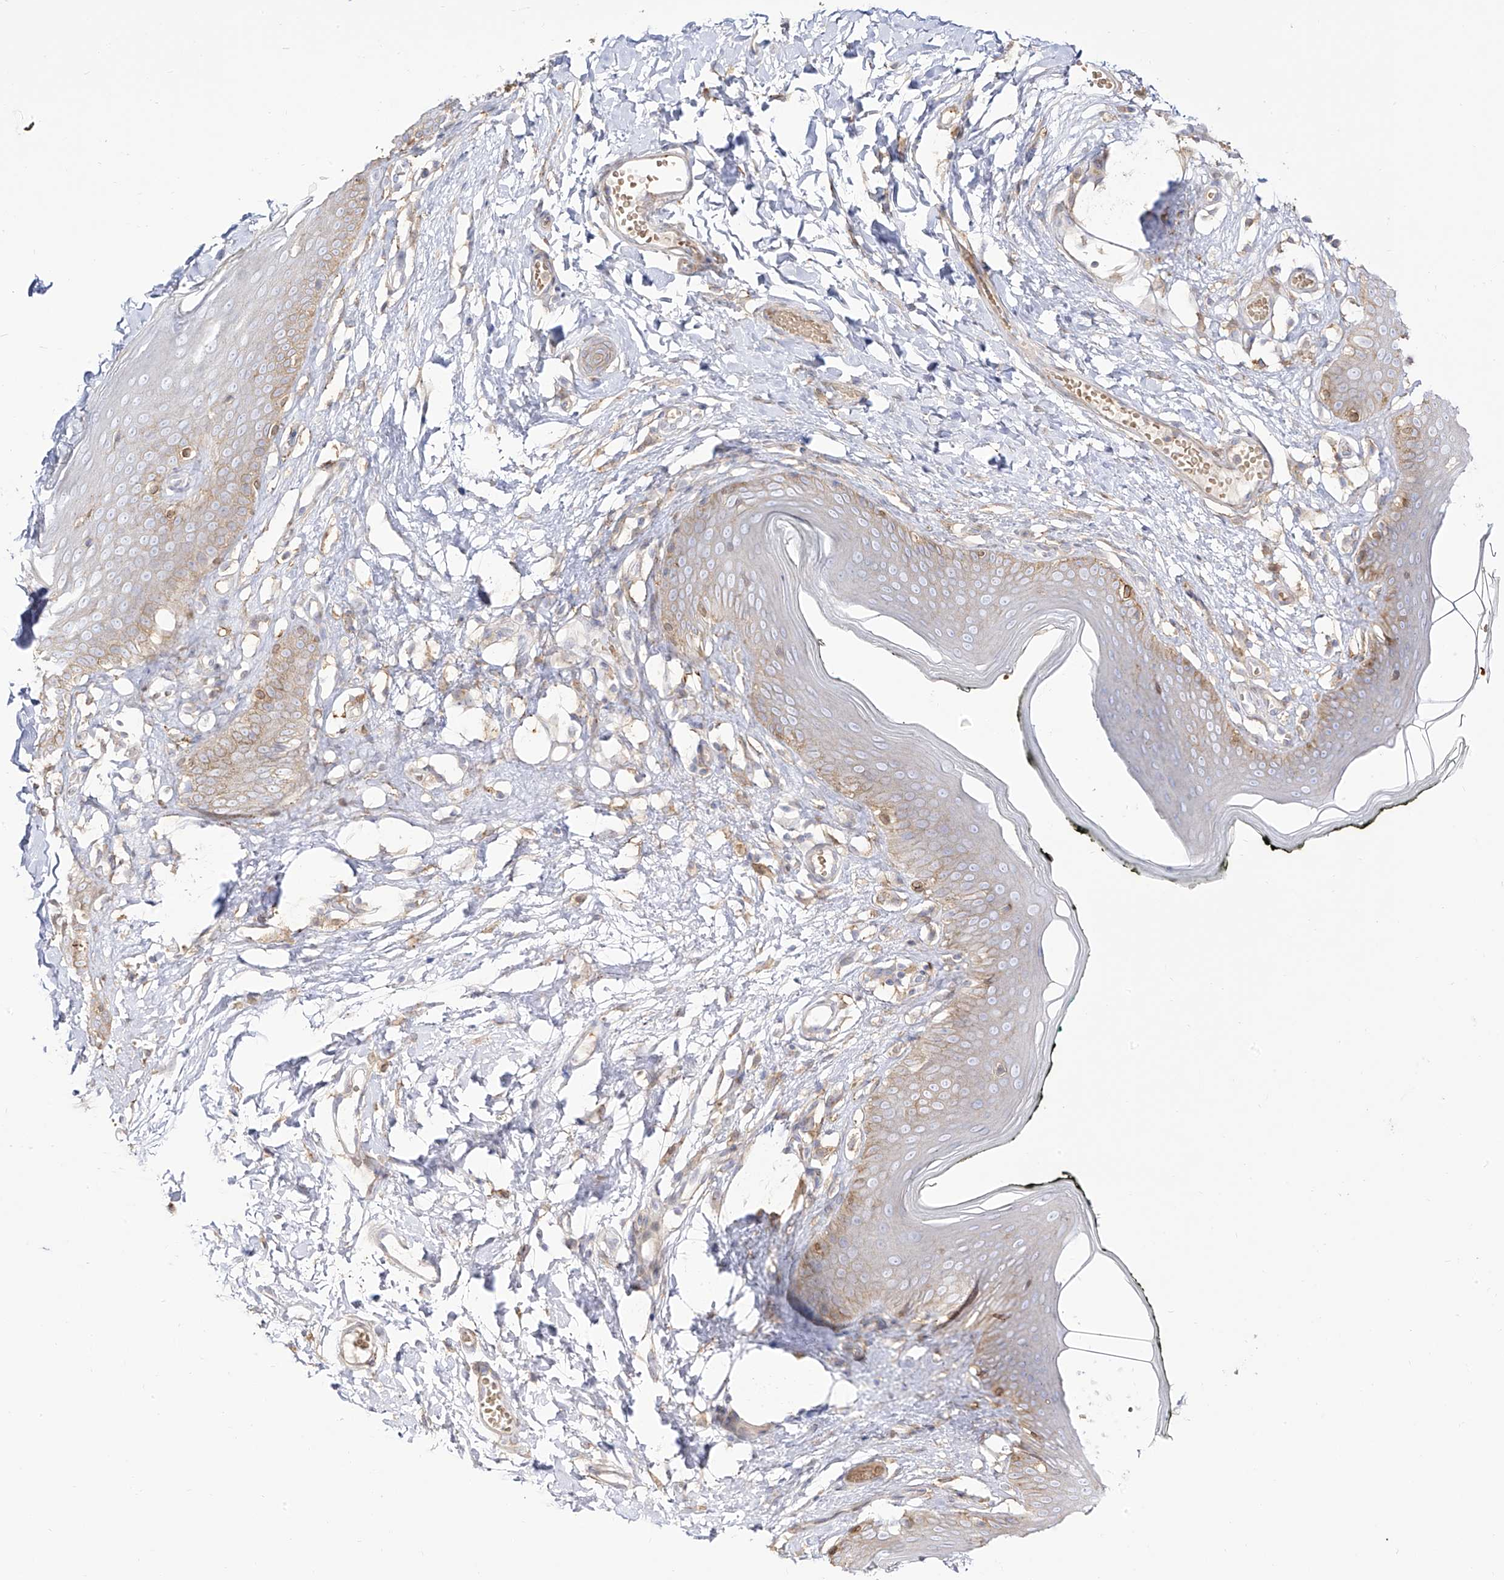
{"staining": {"intensity": "weak", "quantity": "<25%", "location": "cytoplasmic/membranous"}, "tissue": "skin", "cell_type": "Epidermal cells", "image_type": "normal", "snomed": [{"axis": "morphology", "description": "Normal tissue, NOS"}, {"axis": "morphology", "description": "Inflammation, NOS"}, {"axis": "topography", "description": "Vulva"}], "caption": "The image demonstrates no significant positivity in epidermal cells of skin.", "gene": "ZGRF1", "patient": {"sex": "female", "age": 84}}